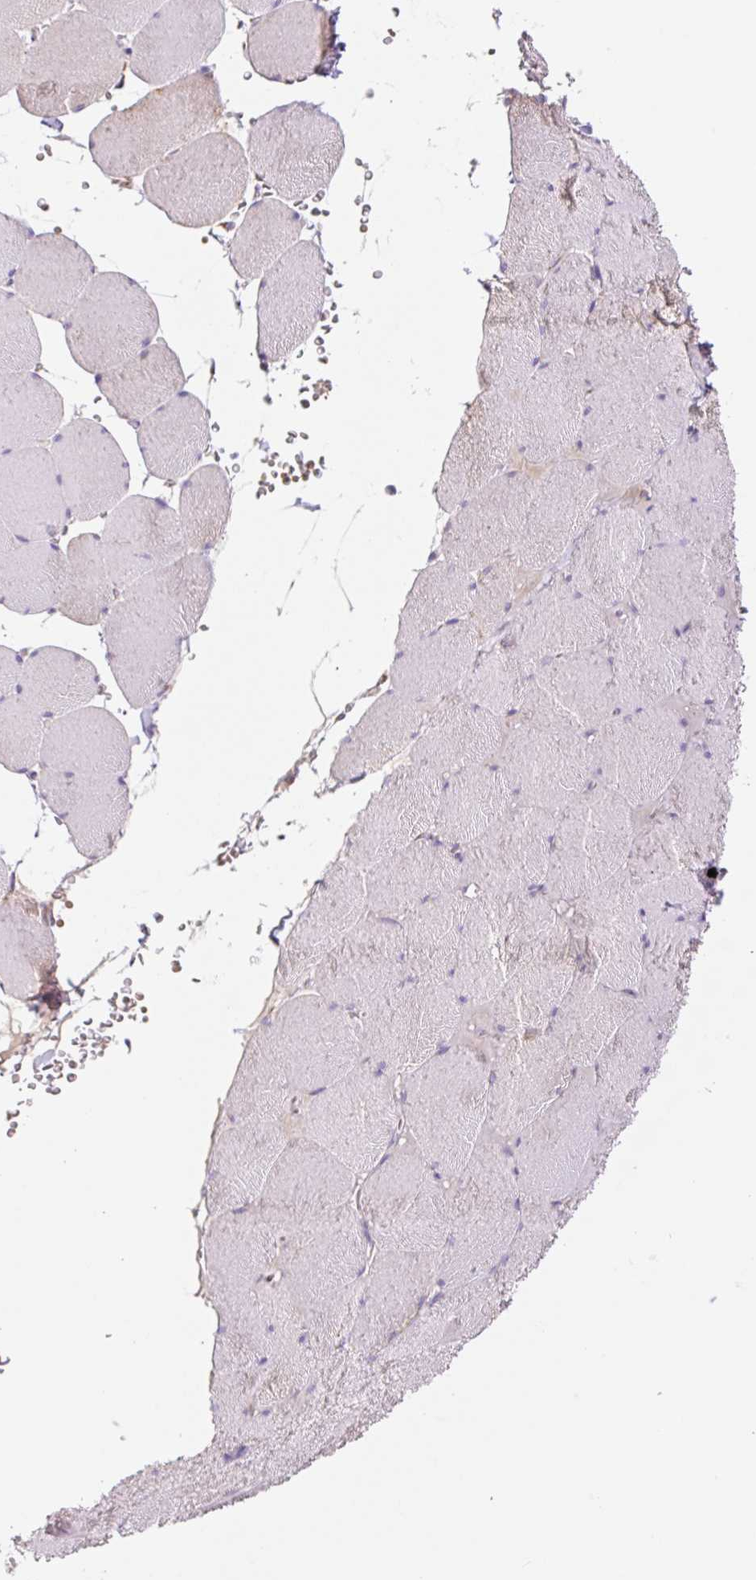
{"staining": {"intensity": "moderate", "quantity": "<25%", "location": "cytoplasmic/membranous"}, "tissue": "skeletal muscle", "cell_type": "Myocytes", "image_type": "normal", "snomed": [{"axis": "morphology", "description": "Normal tissue, NOS"}, {"axis": "topography", "description": "Skeletal muscle"}, {"axis": "topography", "description": "Head-Neck"}], "caption": "Protein staining displays moderate cytoplasmic/membranous positivity in about <25% of myocytes in unremarkable skeletal muscle.", "gene": "GOSR2", "patient": {"sex": "male", "age": 66}}